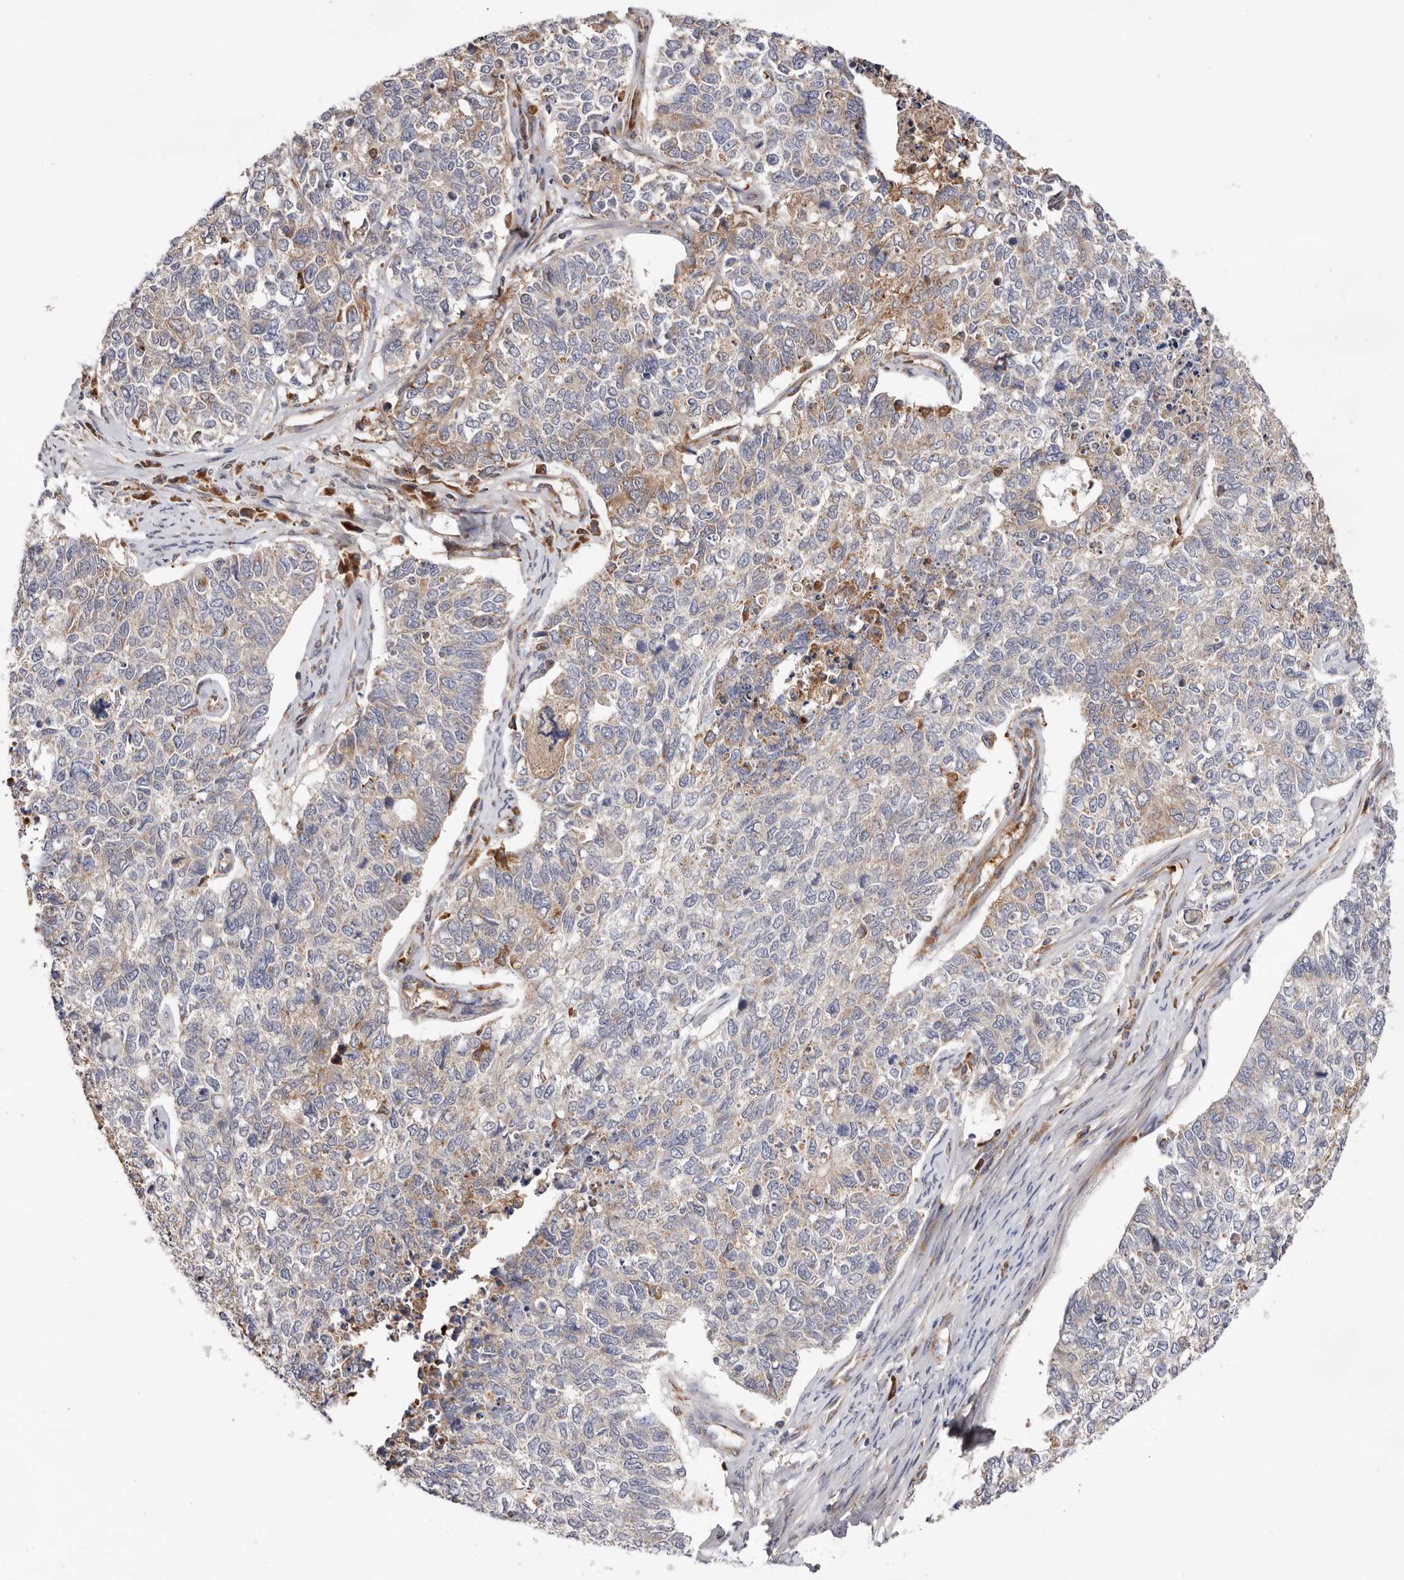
{"staining": {"intensity": "weak", "quantity": "<25%", "location": "cytoplasmic/membranous"}, "tissue": "cervical cancer", "cell_type": "Tumor cells", "image_type": "cancer", "snomed": [{"axis": "morphology", "description": "Squamous cell carcinoma, NOS"}, {"axis": "topography", "description": "Cervix"}], "caption": "Immunohistochemistry (IHC) of cervical cancer (squamous cell carcinoma) shows no staining in tumor cells. (Immunohistochemistry, brightfield microscopy, high magnification).", "gene": "RNF213", "patient": {"sex": "female", "age": 63}}